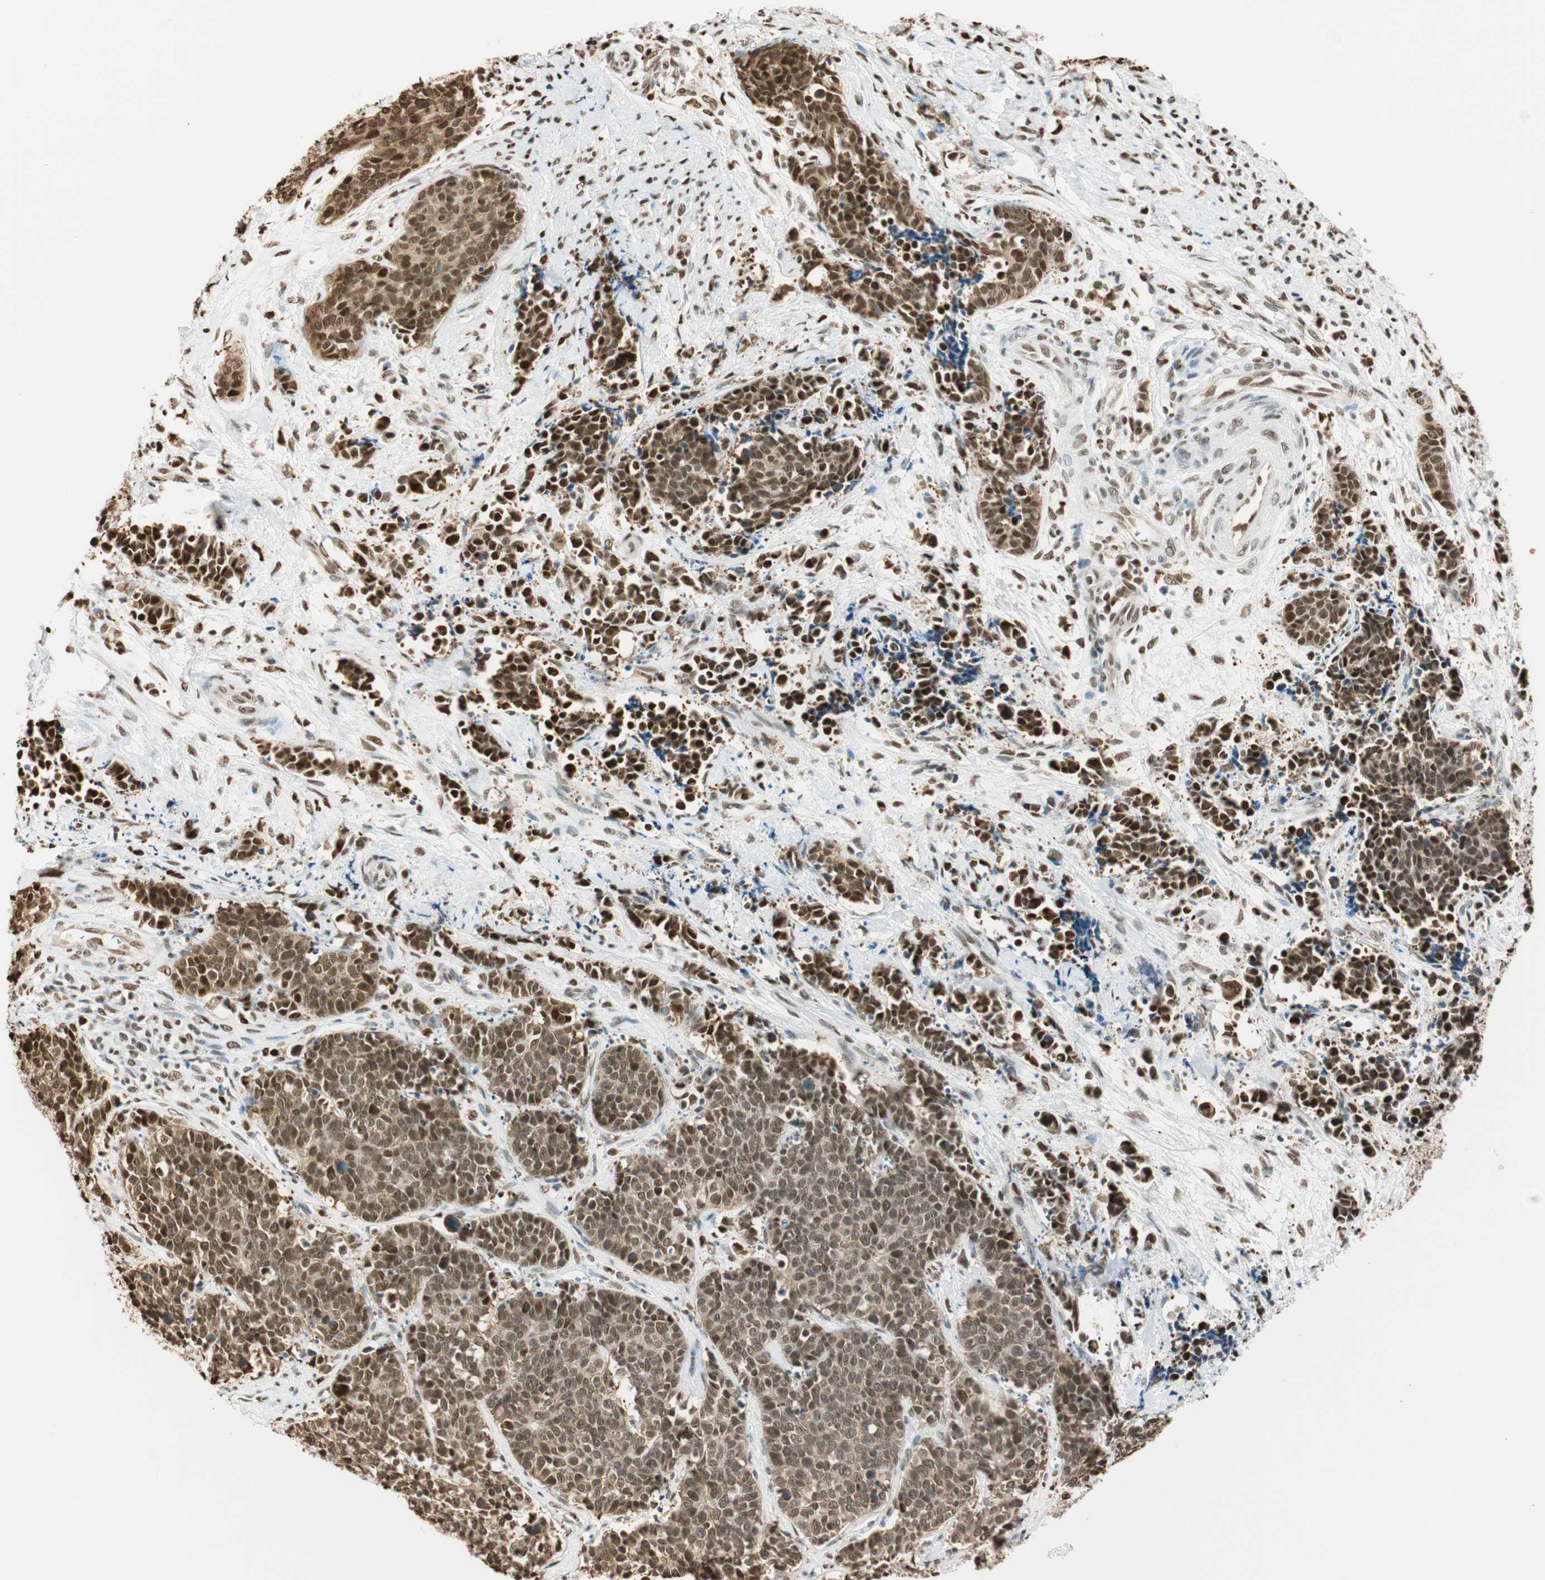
{"staining": {"intensity": "strong", "quantity": ">75%", "location": "nuclear"}, "tissue": "cervical cancer", "cell_type": "Tumor cells", "image_type": "cancer", "snomed": [{"axis": "morphology", "description": "Squamous cell carcinoma, NOS"}, {"axis": "topography", "description": "Cervix"}], "caption": "Squamous cell carcinoma (cervical) stained with a protein marker demonstrates strong staining in tumor cells.", "gene": "FANCG", "patient": {"sex": "female", "age": 35}}